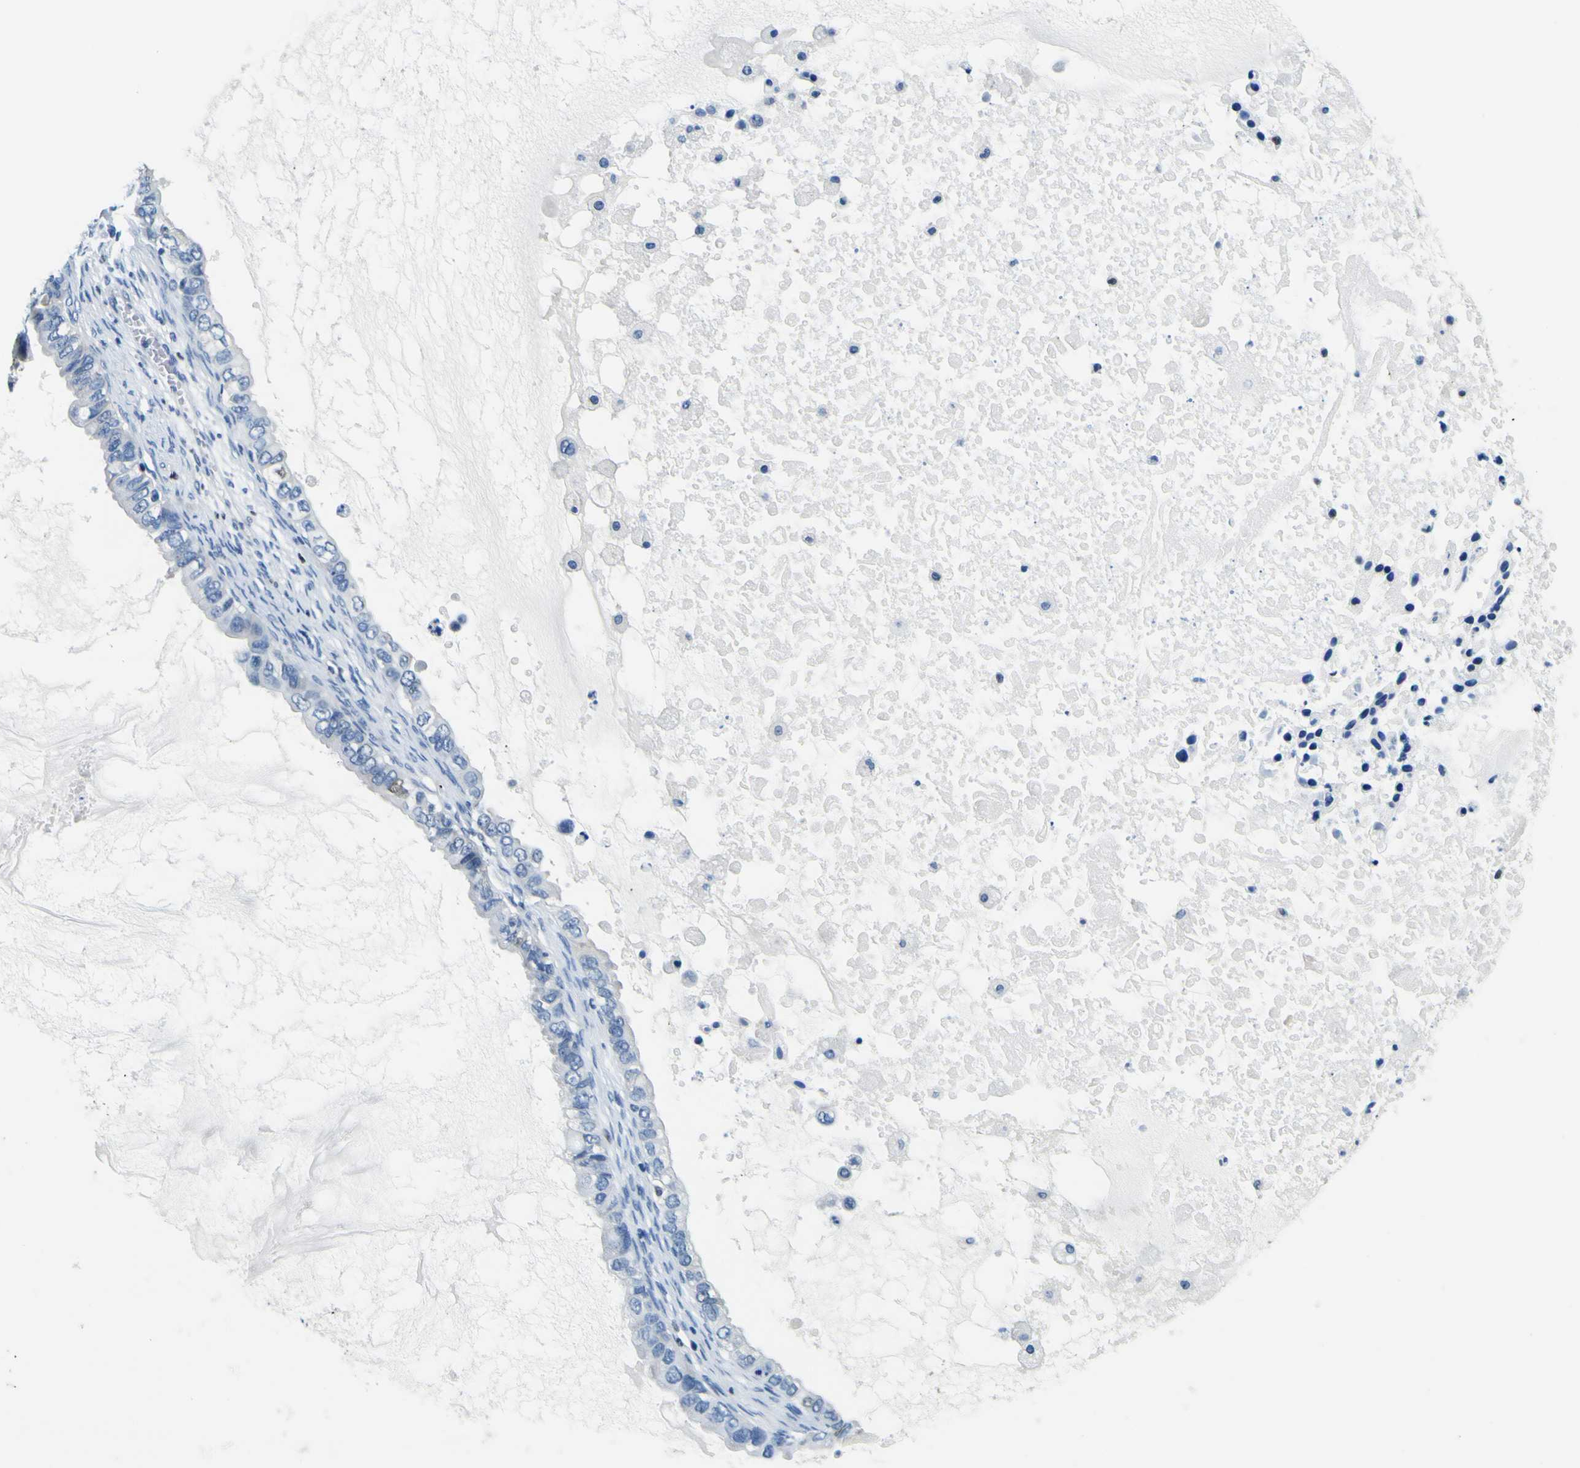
{"staining": {"intensity": "strong", "quantity": "<25%", "location": "nuclear"}, "tissue": "ovarian cancer", "cell_type": "Tumor cells", "image_type": "cancer", "snomed": [{"axis": "morphology", "description": "Cystadenocarcinoma, mucinous, NOS"}, {"axis": "topography", "description": "Ovary"}], "caption": "Protein expression analysis of human ovarian cancer (mucinous cystadenocarcinoma) reveals strong nuclear staining in about <25% of tumor cells.", "gene": "SP1", "patient": {"sex": "female", "age": 80}}